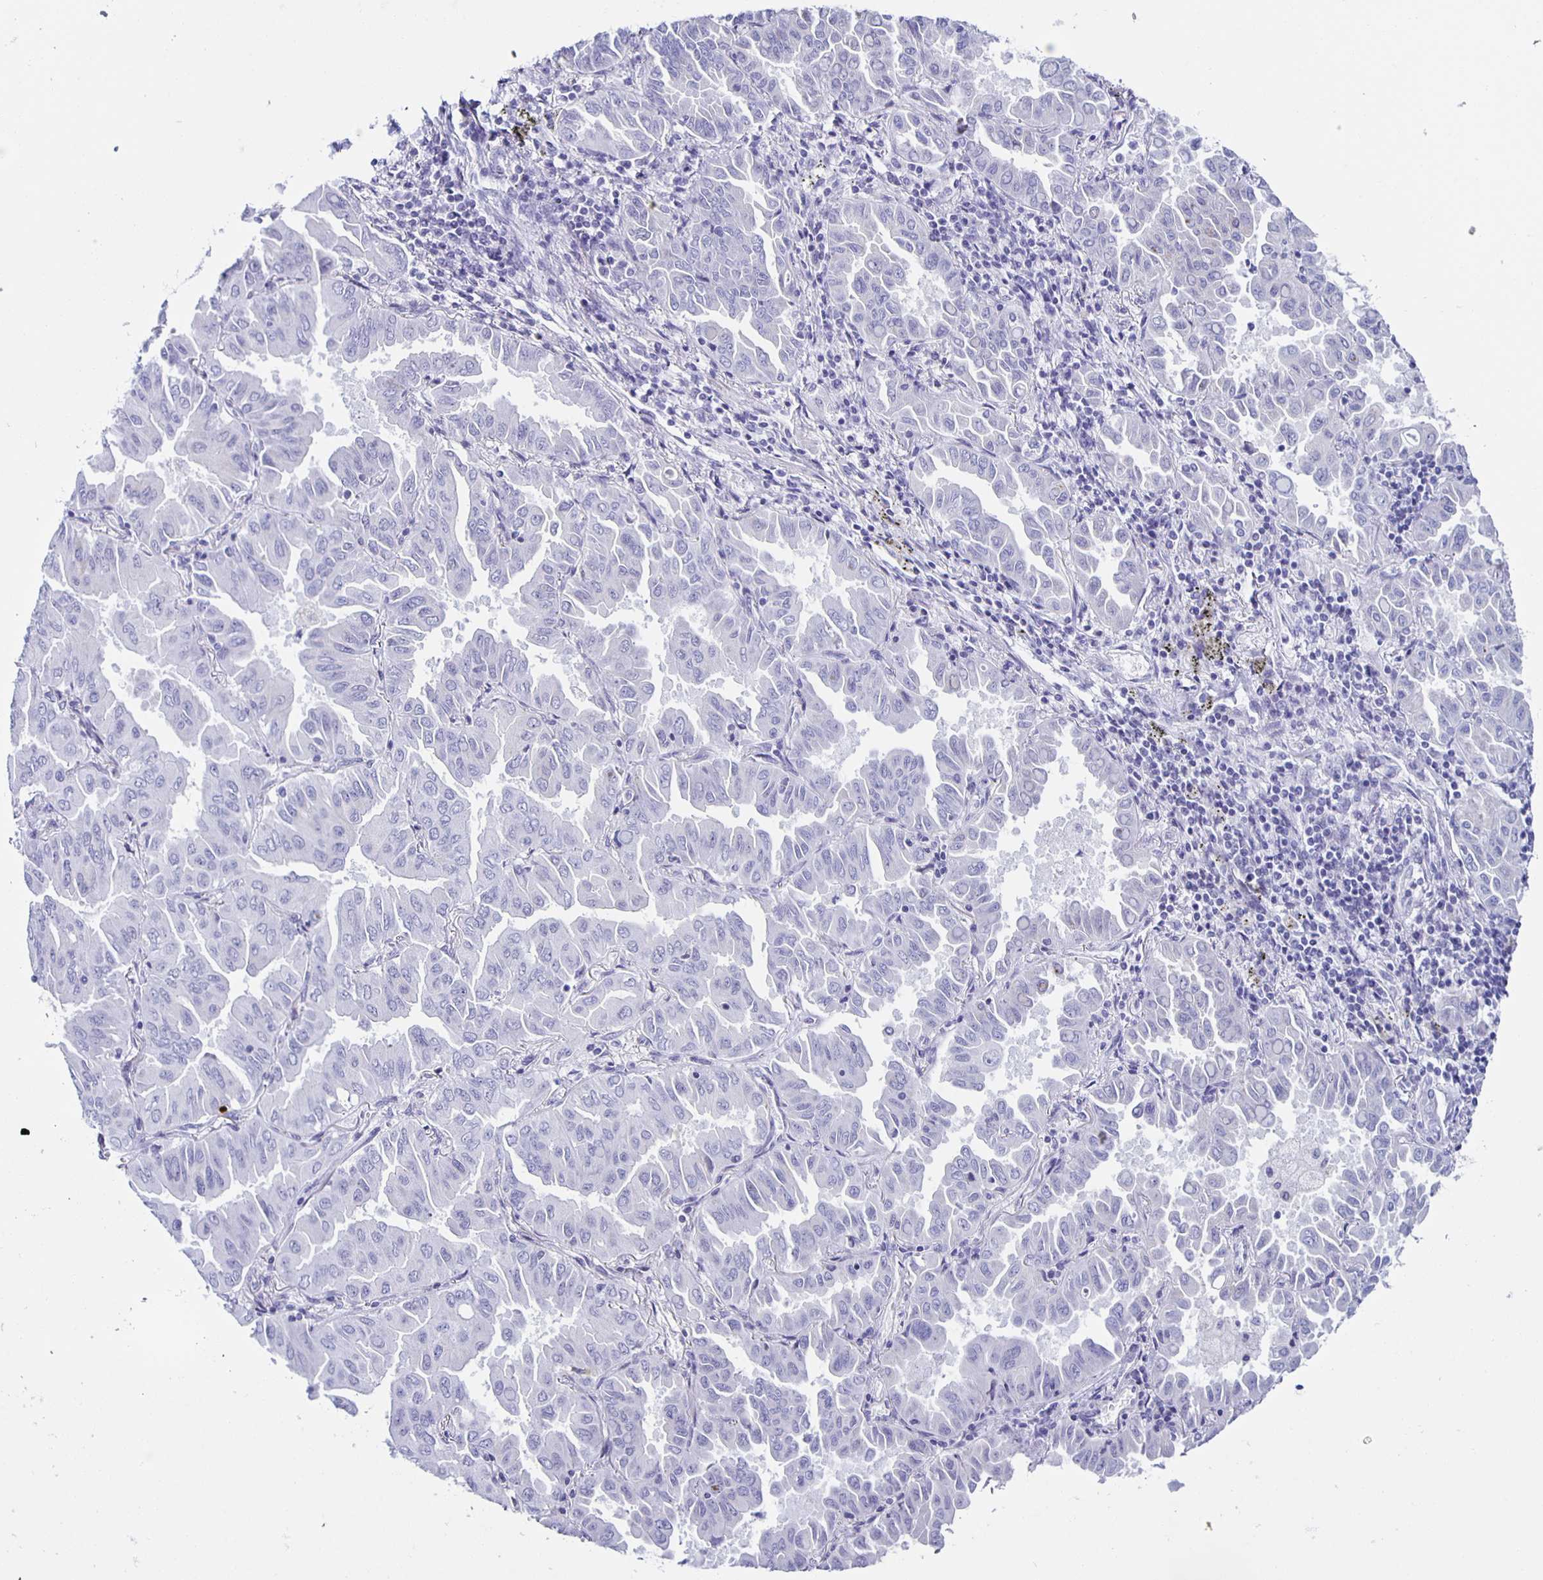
{"staining": {"intensity": "negative", "quantity": "none", "location": "none"}, "tissue": "lung cancer", "cell_type": "Tumor cells", "image_type": "cancer", "snomed": [{"axis": "morphology", "description": "Adenocarcinoma, NOS"}, {"axis": "topography", "description": "Lung"}], "caption": "The photomicrograph displays no significant expression in tumor cells of lung adenocarcinoma. (DAB (3,3'-diaminobenzidine) IHC, high magnification).", "gene": "AQP6", "patient": {"sex": "male", "age": 64}}